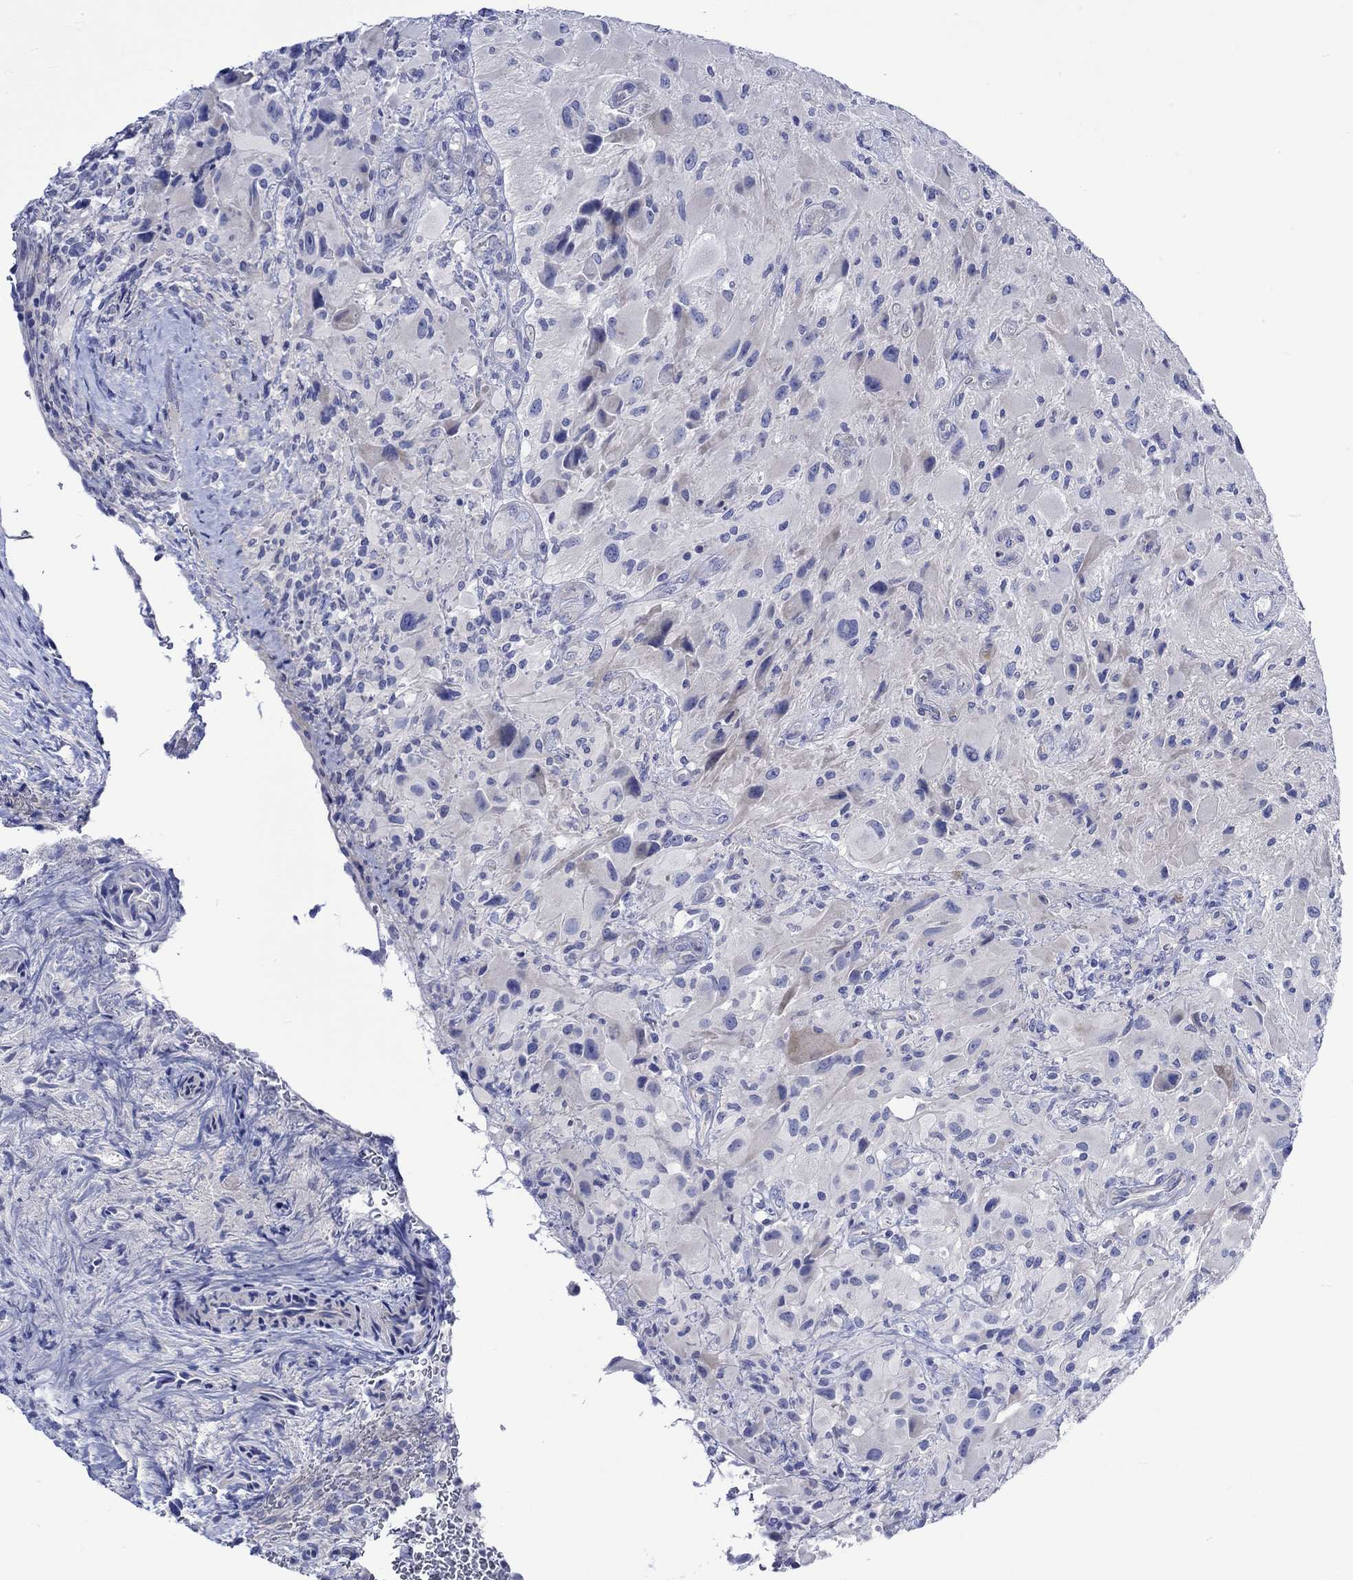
{"staining": {"intensity": "negative", "quantity": "none", "location": "none"}, "tissue": "glioma", "cell_type": "Tumor cells", "image_type": "cancer", "snomed": [{"axis": "morphology", "description": "Glioma, malignant, High grade"}, {"axis": "topography", "description": "Cerebral cortex"}], "caption": "This histopathology image is of high-grade glioma (malignant) stained with IHC to label a protein in brown with the nuclei are counter-stained blue. There is no expression in tumor cells.", "gene": "NRIP3", "patient": {"sex": "male", "age": 35}}